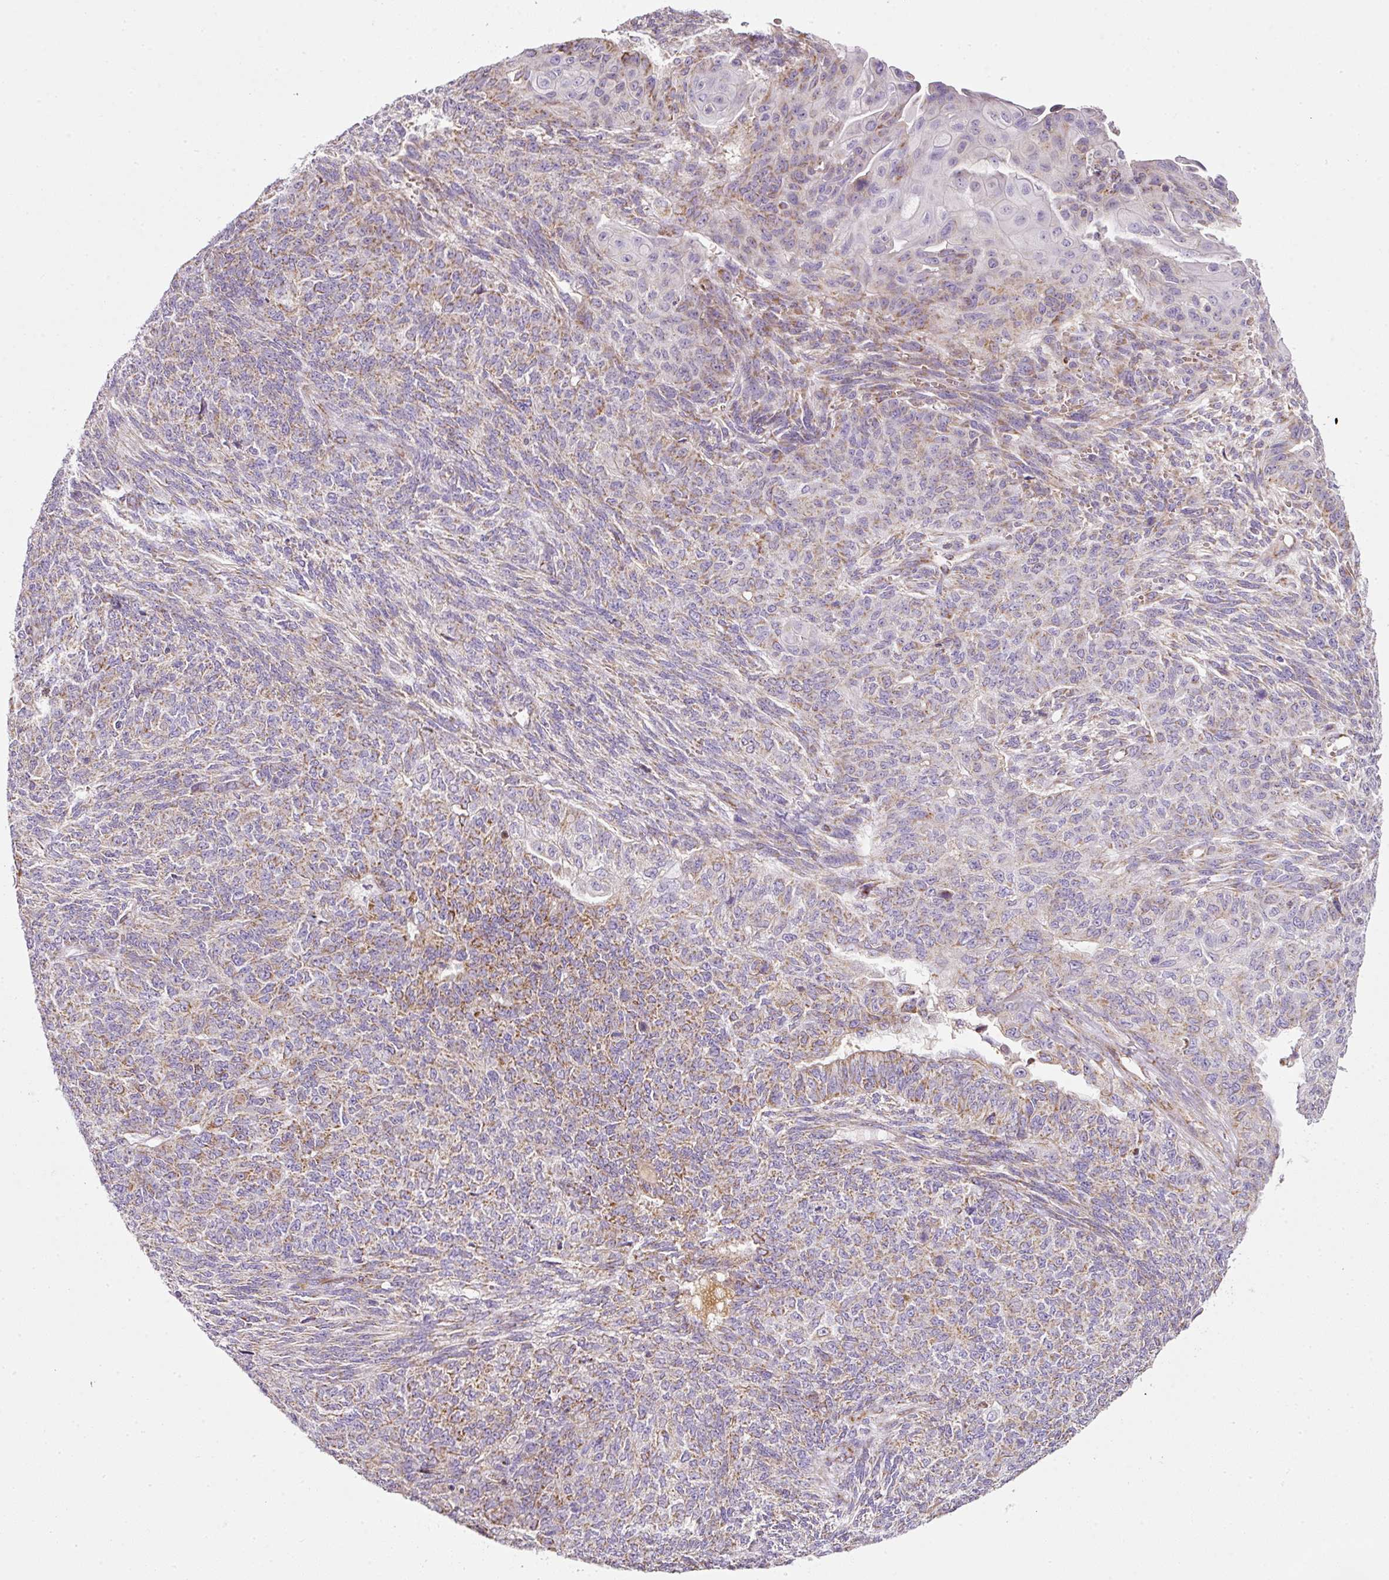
{"staining": {"intensity": "moderate", "quantity": "25%-75%", "location": "cytoplasmic/membranous"}, "tissue": "endometrial cancer", "cell_type": "Tumor cells", "image_type": "cancer", "snomed": [{"axis": "morphology", "description": "Adenocarcinoma, NOS"}, {"axis": "topography", "description": "Endometrium"}], "caption": "A brown stain highlights moderate cytoplasmic/membranous expression of a protein in human endometrial adenocarcinoma tumor cells.", "gene": "SDHA", "patient": {"sex": "female", "age": 32}}